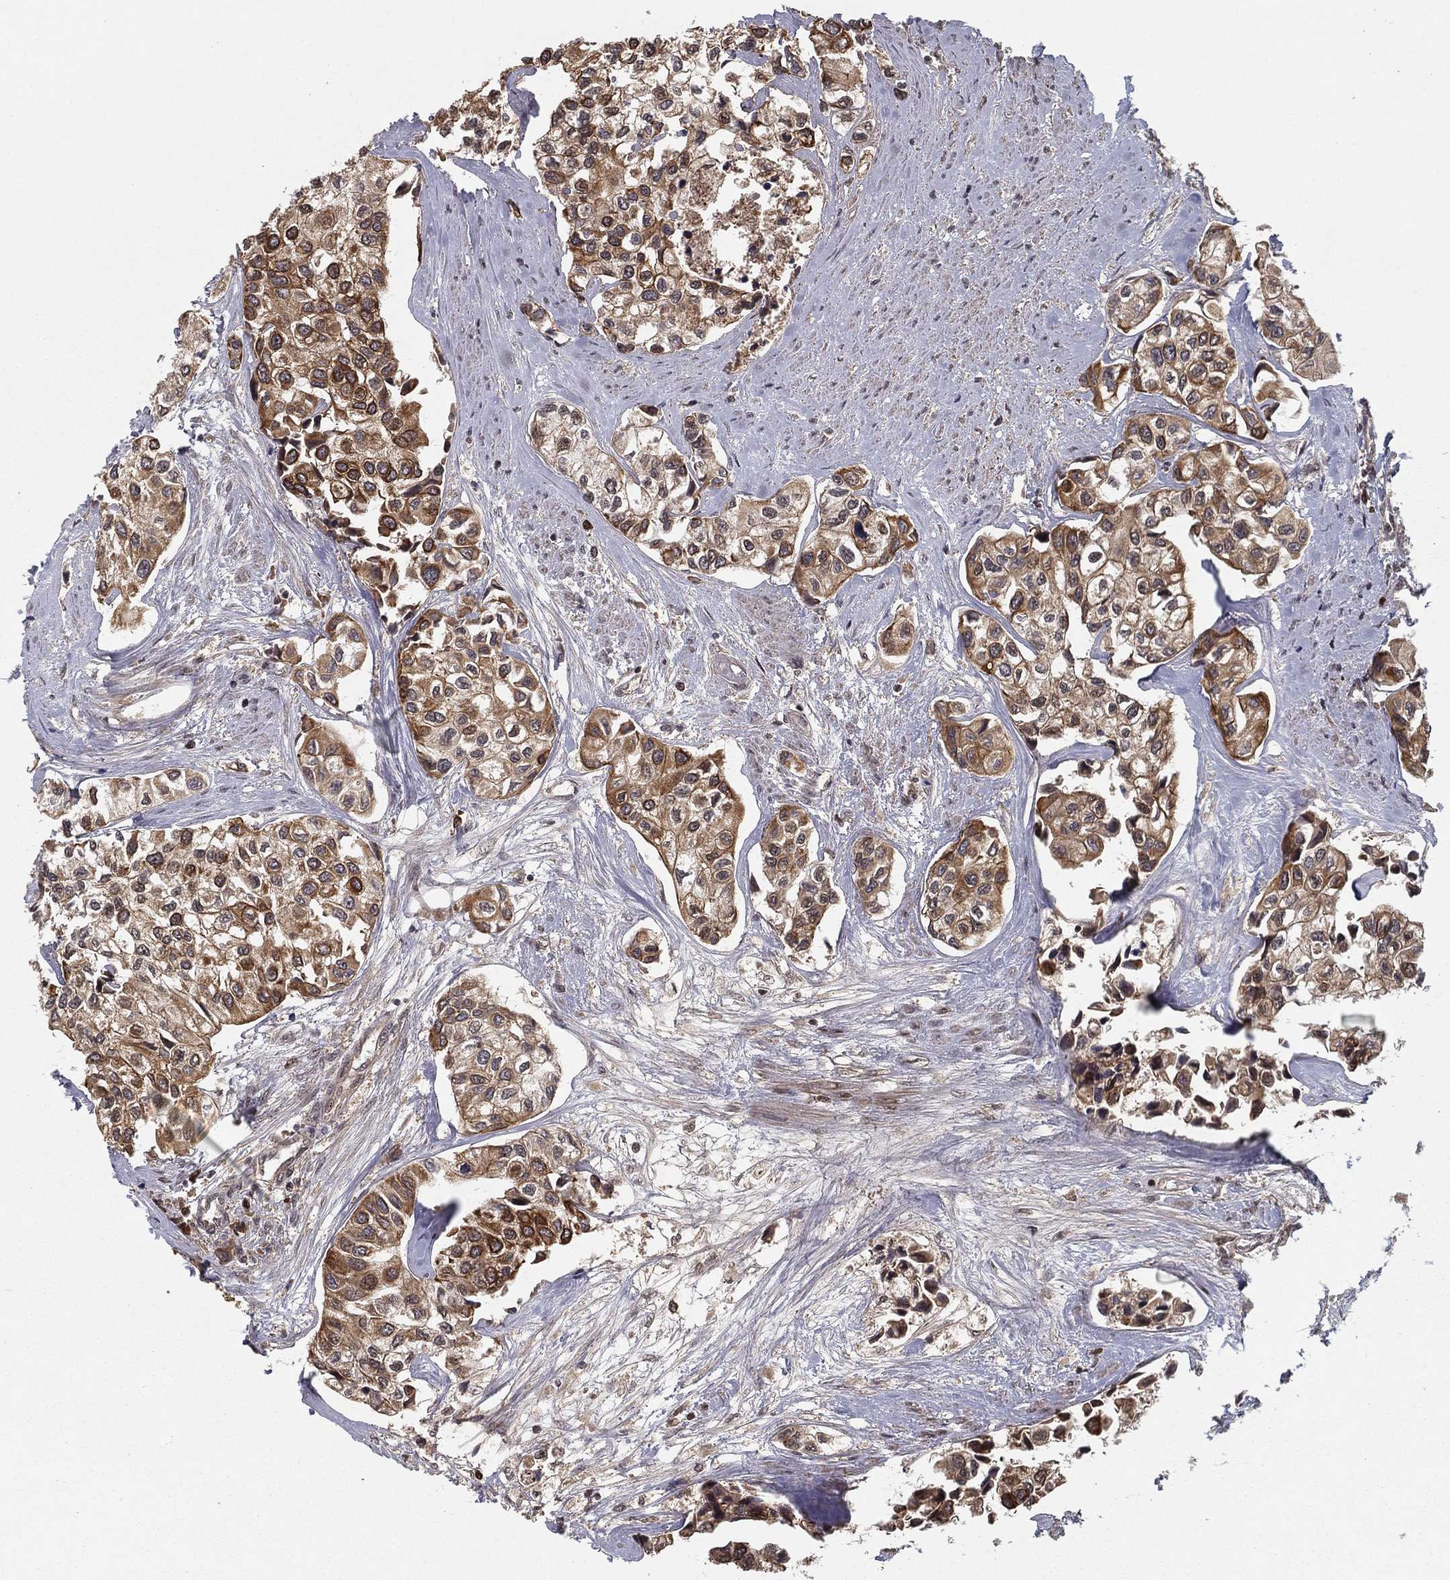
{"staining": {"intensity": "moderate", "quantity": ">75%", "location": "cytoplasmic/membranous"}, "tissue": "urothelial cancer", "cell_type": "Tumor cells", "image_type": "cancer", "snomed": [{"axis": "morphology", "description": "Urothelial carcinoma, High grade"}, {"axis": "topography", "description": "Urinary bladder"}], "caption": "IHC staining of high-grade urothelial carcinoma, which shows medium levels of moderate cytoplasmic/membranous staining in approximately >75% of tumor cells indicating moderate cytoplasmic/membranous protein staining. The staining was performed using DAB (brown) for protein detection and nuclei were counterstained in hematoxylin (blue).", "gene": "SLC6A6", "patient": {"sex": "male", "age": 73}}